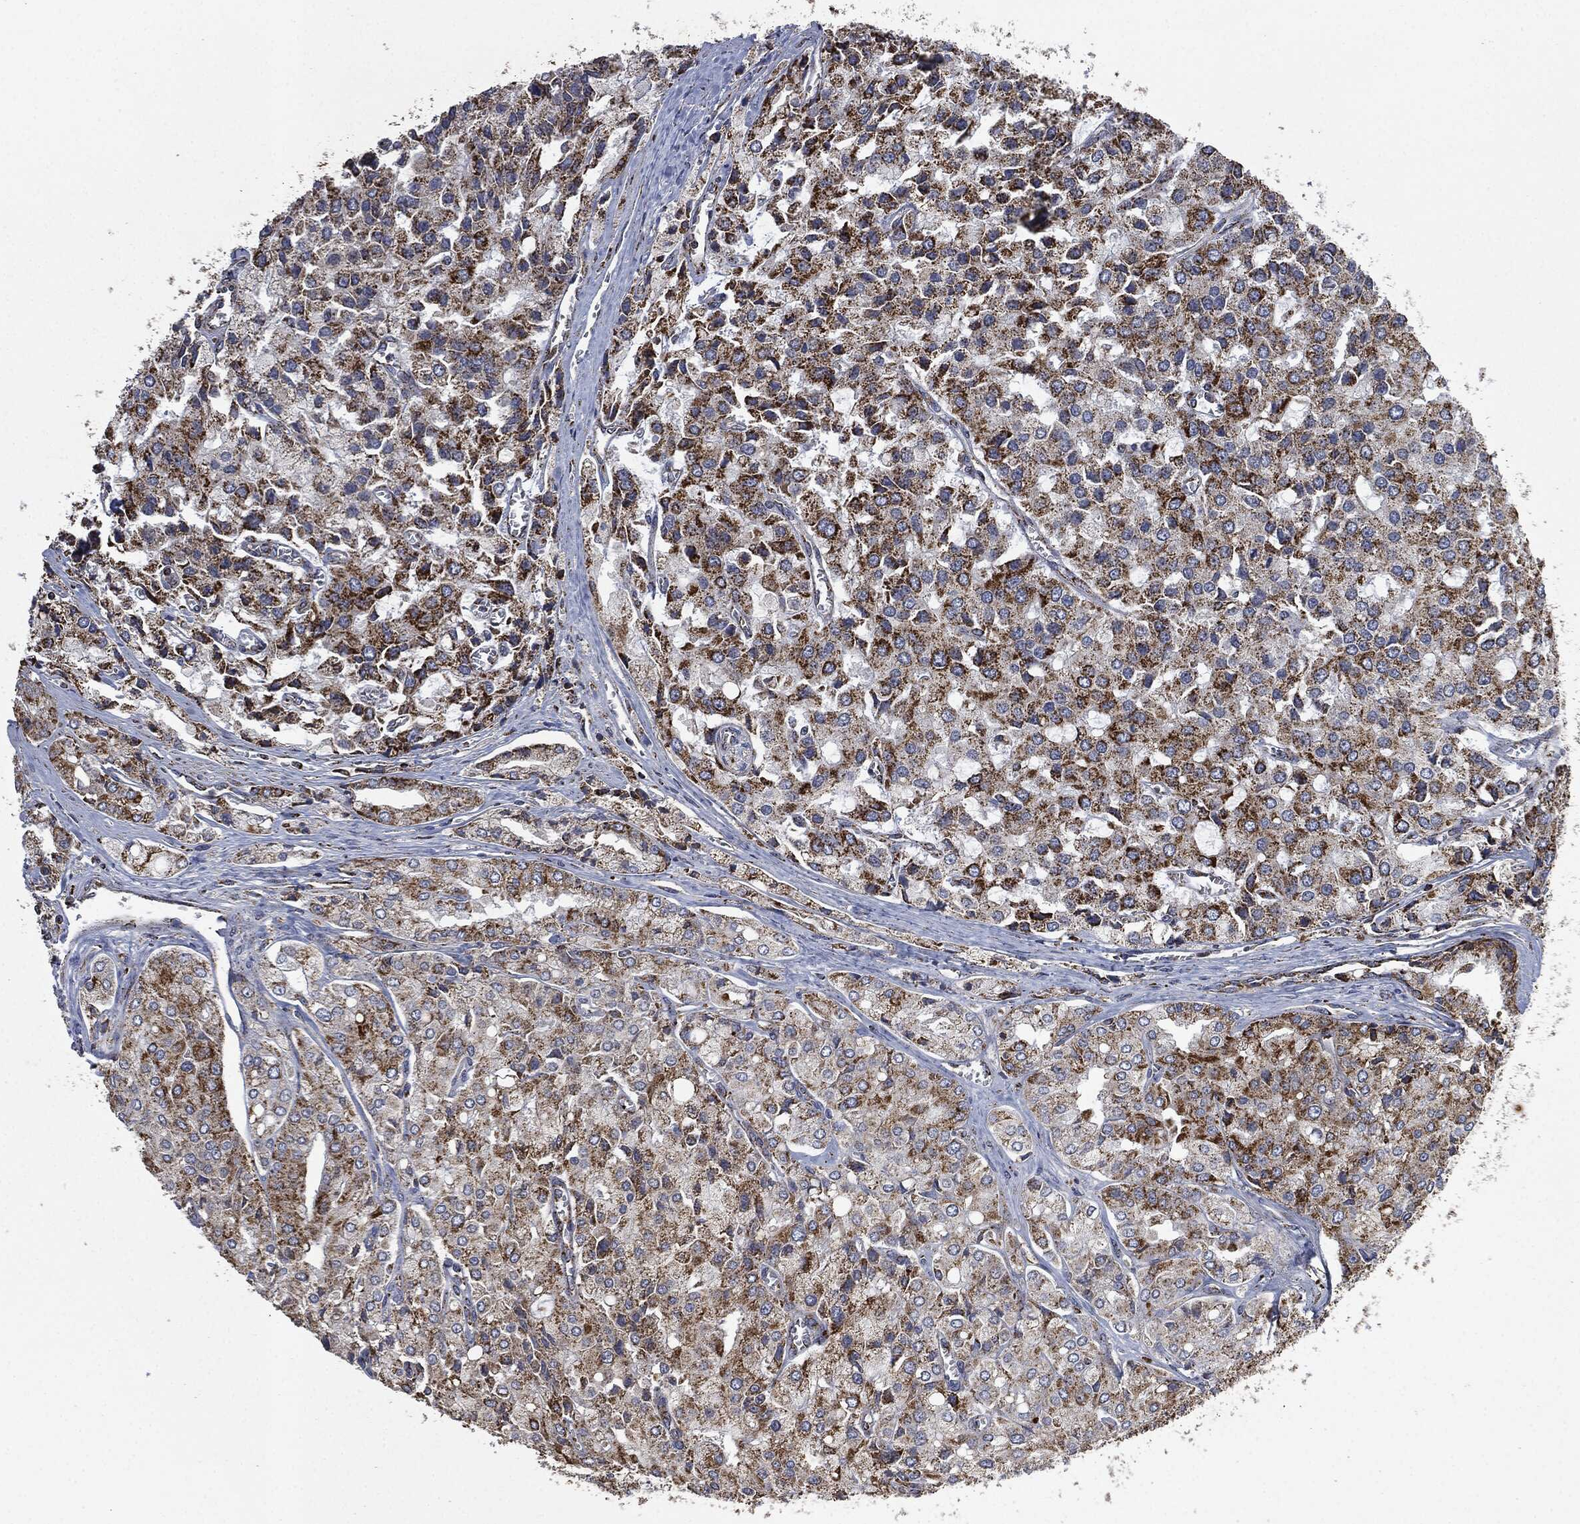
{"staining": {"intensity": "strong", "quantity": ">75%", "location": "cytoplasmic/membranous"}, "tissue": "prostate cancer", "cell_type": "Tumor cells", "image_type": "cancer", "snomed": [{"axis": "morphology", "description": "Adenocarcinoma, NOS"}, {"axis": "topography", "description": "Prostate and seminal vesicle, NOS"}, {"axis": "topography", "description": "Prostate"}], "caption": "Immunohistochemistry image of neoplastic tissue: human adenocarcinoma (prostate) stained using immunohistochemistry displays high levels of strong protein expression localized specifically in the cytoplasmic/membranous of tumor cells, appearing as a cytoplasmic/membranous brown color.", "gene": "RYK", "patient": {"sex": "male", "age": 67}}